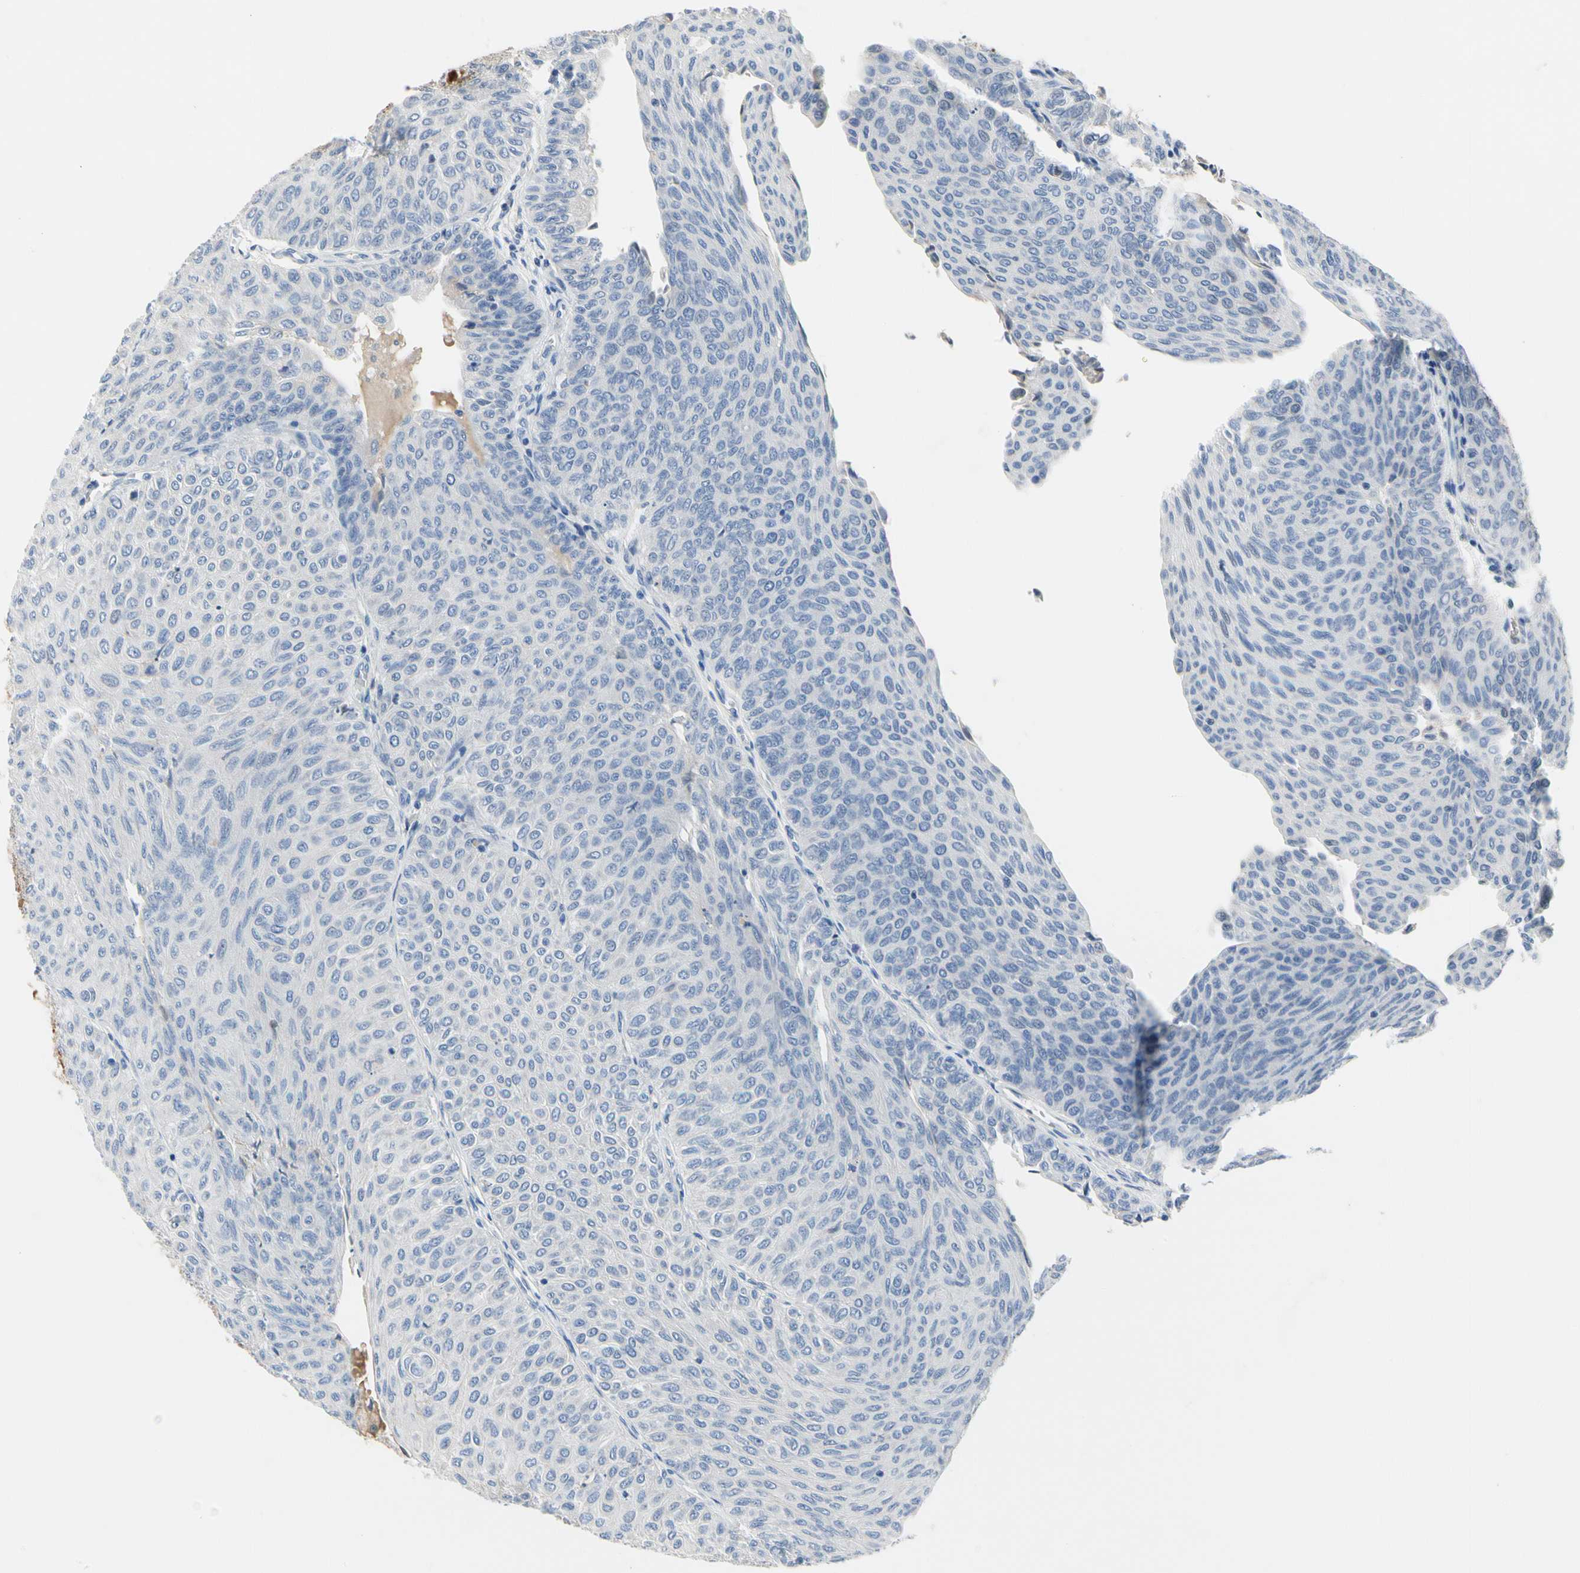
{"staining": {"intensity": "negative", "quantity": "none", "location": "none"}, "tissue": "urothelial cancer", "cell_type": "Tumor cells", "image_type": "cancer", "snomed": [{"axis": "morphology", "description": "Urothelial carcinoma, Low grade"}, {"axis": "topography", "description": "Urinary bladder"}], "caption": "Urothelial carcinoma (low-grade) was stained to show a protein in brown. There is no significant staining in tumor cells.", "gene": "ECRG4", "patient": {"sex": "male", "age": 78}}